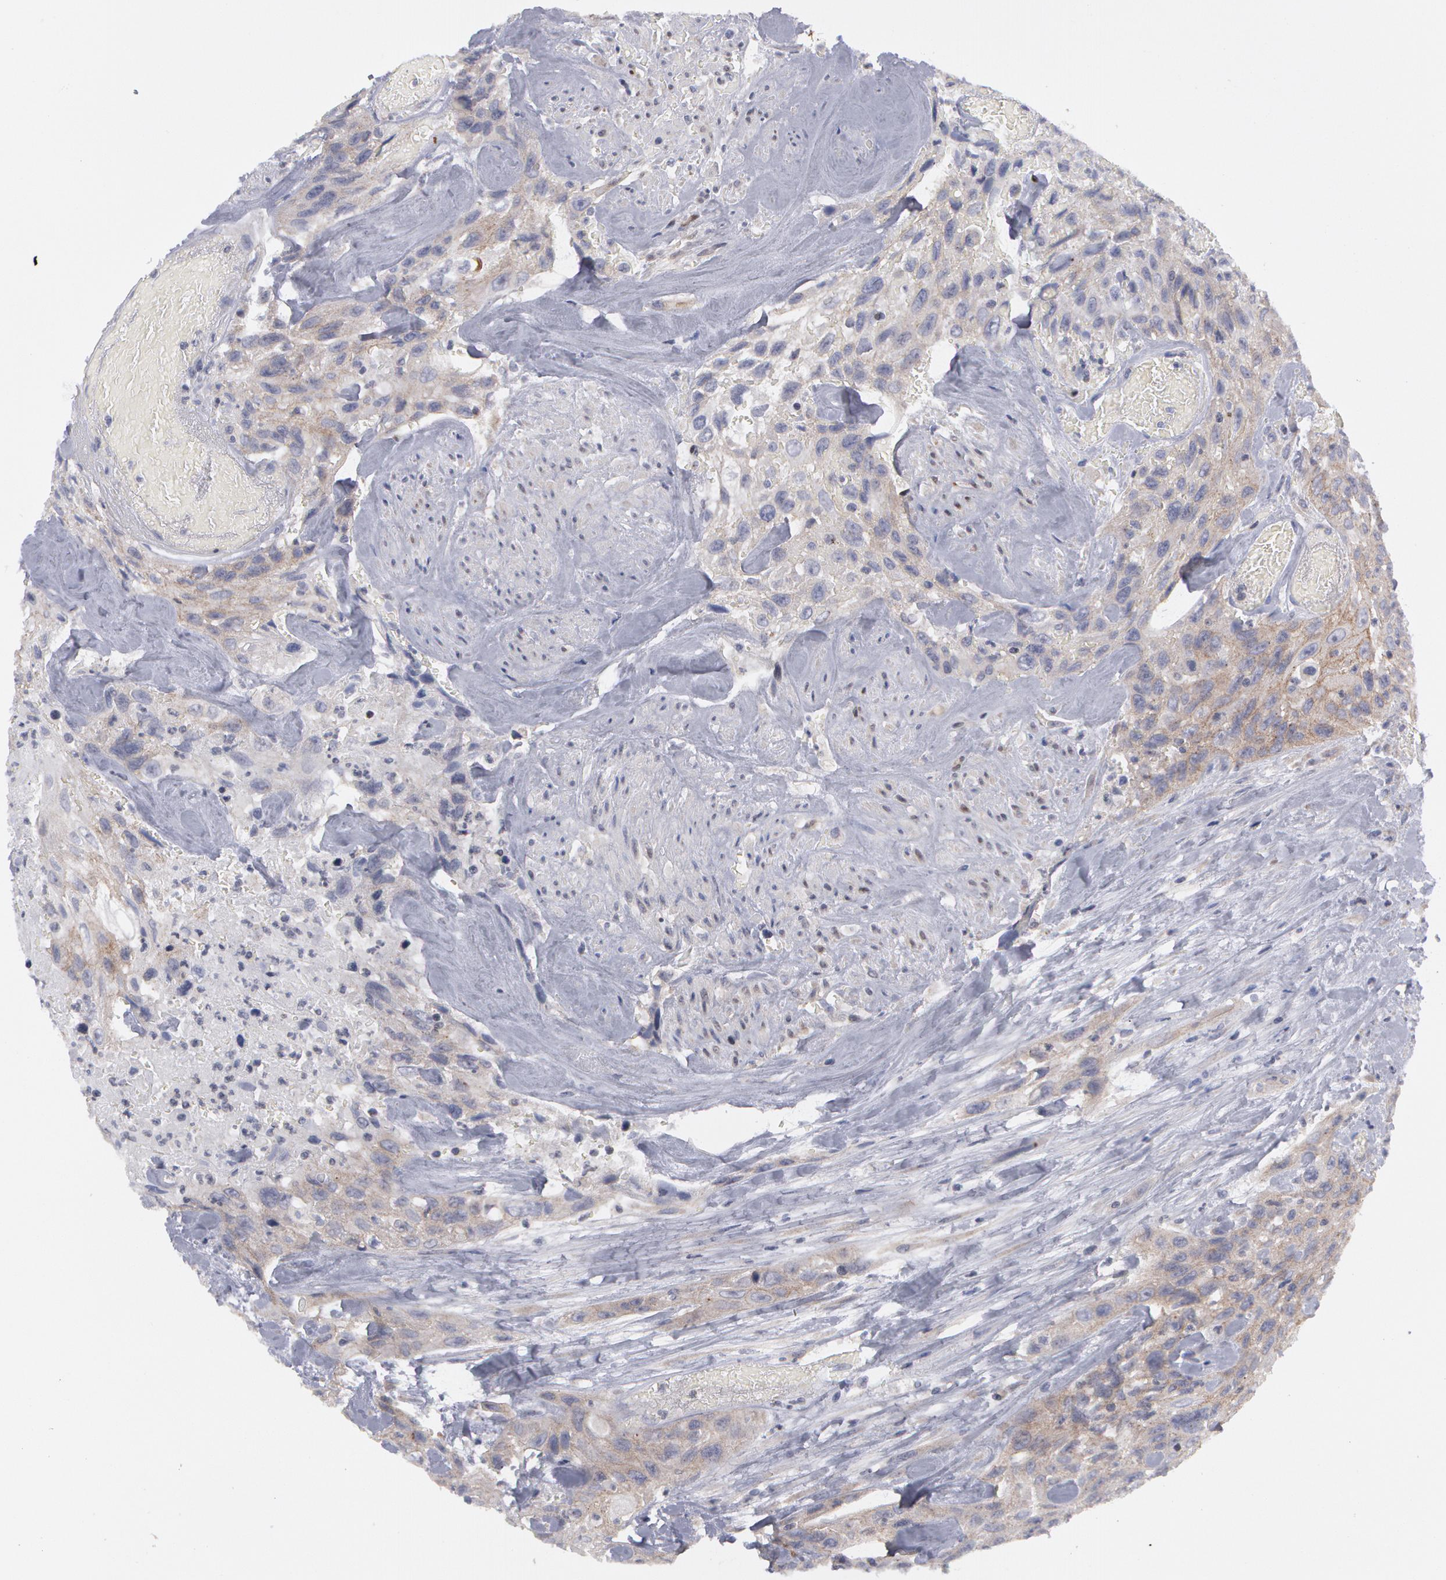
{"staining": {"intensity": "weak", "quantity": "25%-75%", "location": "cytoplasmic/membranous"}, "tissue": "urothelial cancer", "cell_type": "Tumor cells", "image_type": "cancer", "snomed": [{"axis": "morphology", "description": "Urothelial carcinoma, High grade"}, {"axis": "topography", "description": "Urinary bladder"}], "caption": "This histopathology image demonstrates immunohistochemistry staining of human high-grade urothelial carcinoma, with low weak cytoplasmic/membranous staining in approximately 25%-75% of tumor cells.", "gene": "ERBB2", "patient": {"sex": "female", "age": 84}}